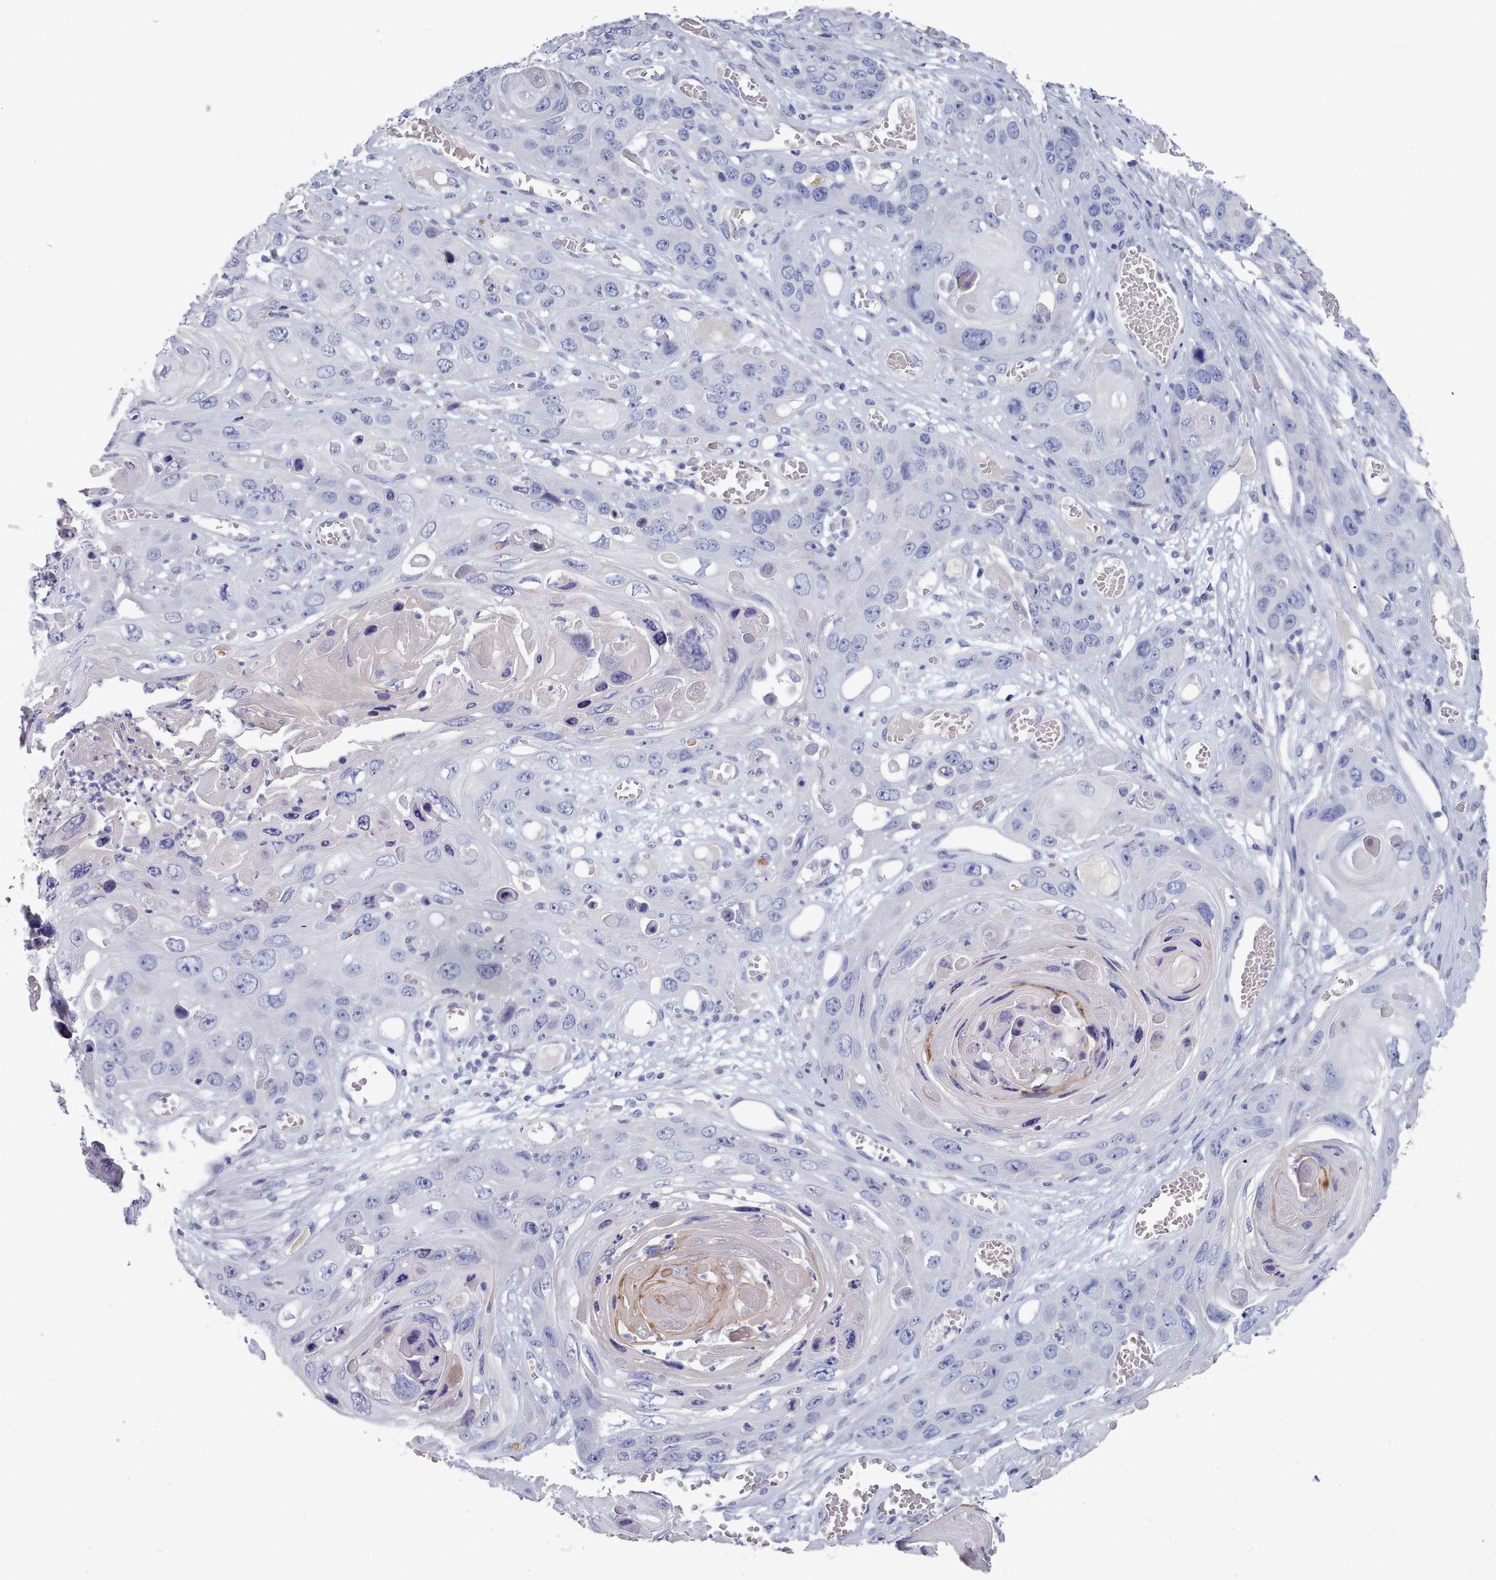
{"staining": {"intensity": "negative", "quantity": "none", "location": "none"}, "tissue": "skin cancer", "cell_type": "Tumor cells", "image_type": "cancer", "snomed": [{"axis": "morphology", "description": "Squamous cell carcinoma, NOS"}, {"axis": "topography", "description": "Skin"}], "caption": "Micrograph shows no protein positivity in tumor cells of skin cancer (squamous cell carcinoma) tissue.", "gene": "ACAD11", "patient": {"sex": "male", "age": 55}}